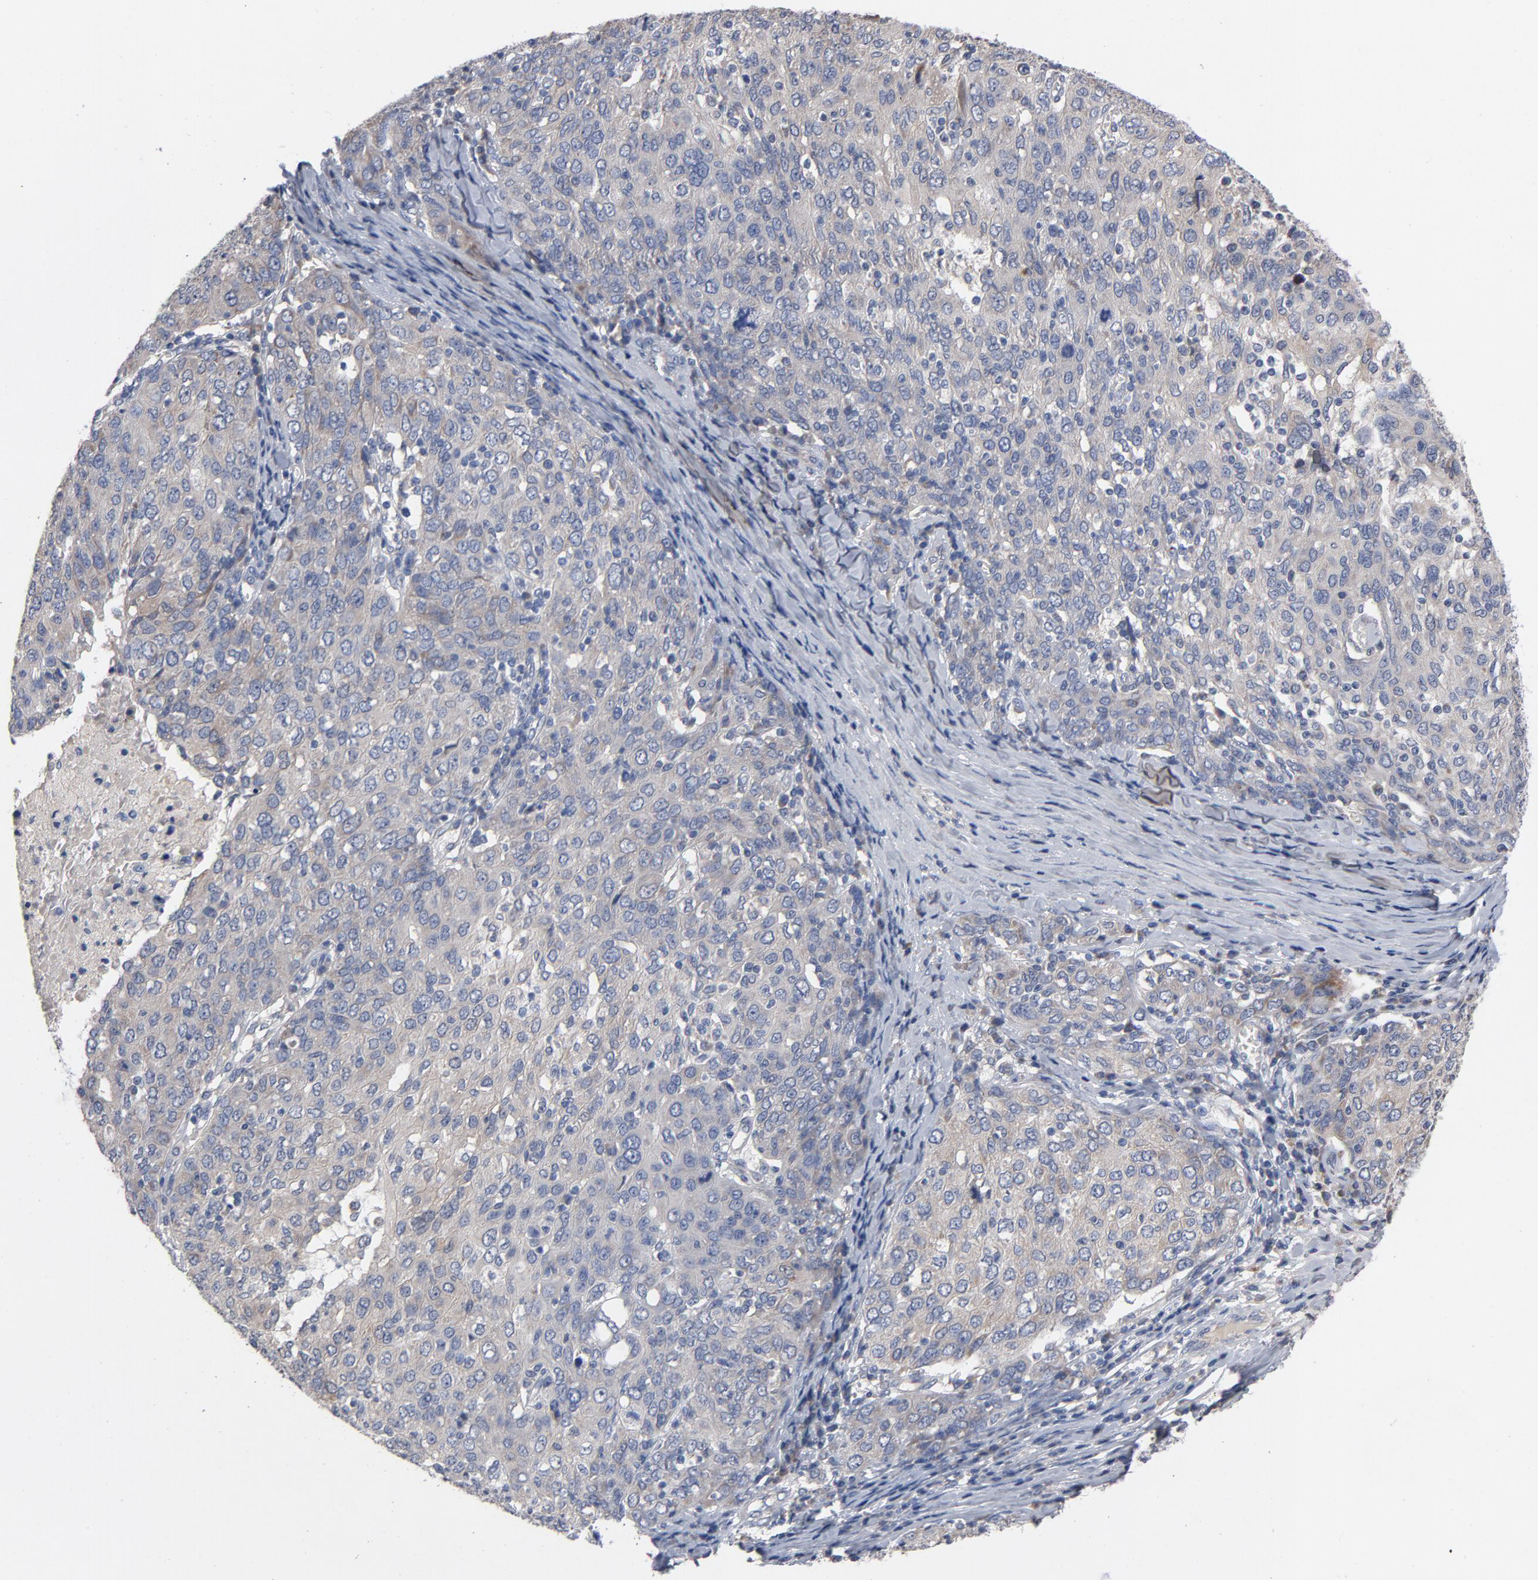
{"staining": {"intensity": "weak", "quantity": ">75%", "location": "cytoplasmic/membranous"}, "tissue": "ovarian cancer", "cell_type": "Tumor cells", "image_type": "cancer", "snomed": [{"axis": "morphology", "description": "Carcinoma, endometroid"}, {"axis": "topography", "description": "Ovary"}], "caption": "An image of ovarian cancer stained for a protein reveals weak cytoplasmic/membranous brown staining in tumor cells.", "gene": "CCDC134", "patient": {"sex": "female", "age": 50}}